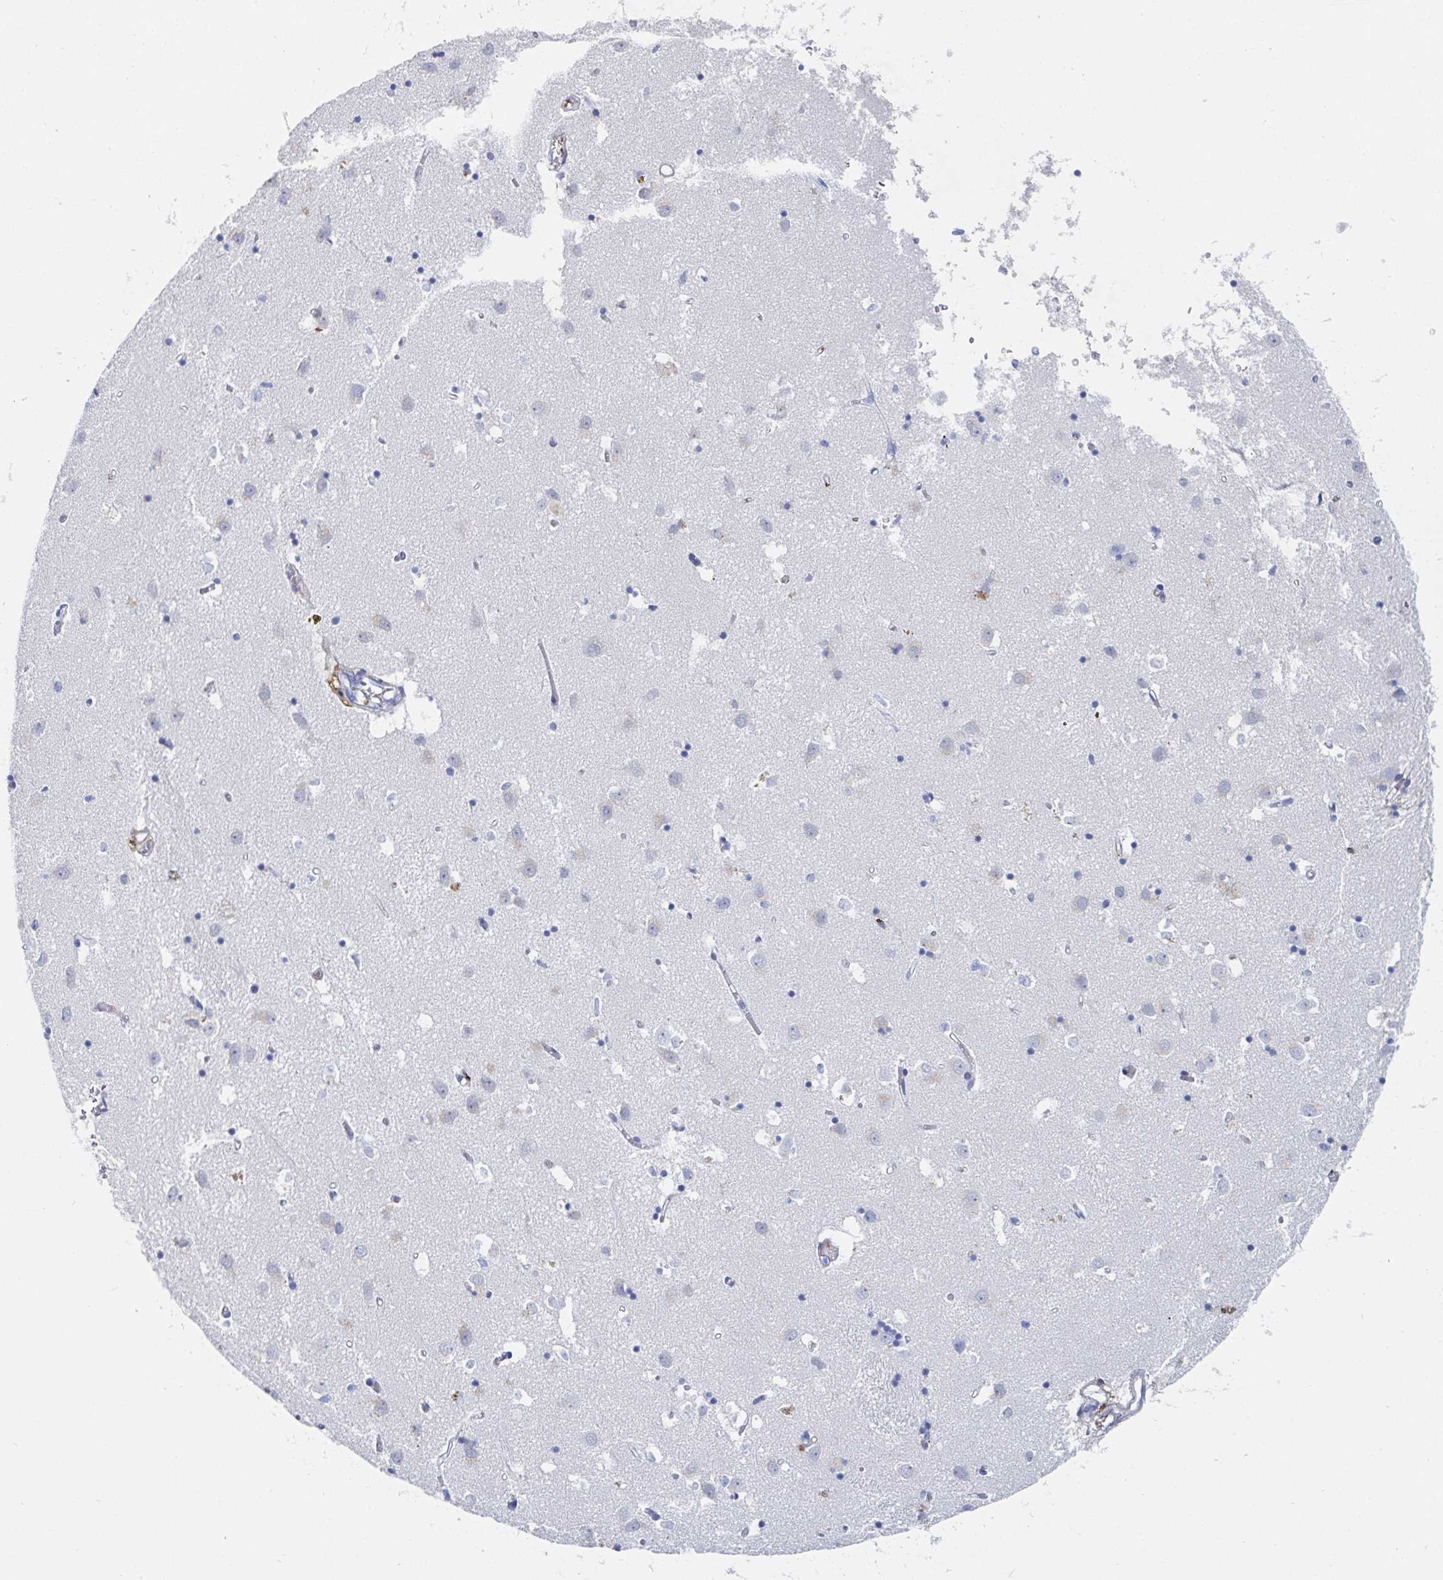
{"staining": {"intensity": "negative", "quantity": "none", "location": "none"}, "tissue": "caudate", "cell_type": "Glial cells", "image_type": "normal", "snomed": [{"axis": "morphology", "description": "Normal tissue, NOS"}, {"axis": "topography", "description": "Lateral ventricle wall"}], "caption": "This is an immunohistochemistry image of normal human caudate. There is no expression in glial cells.", "gene": "OR2A1", "patient": {"sex": "male", "age": 70}}